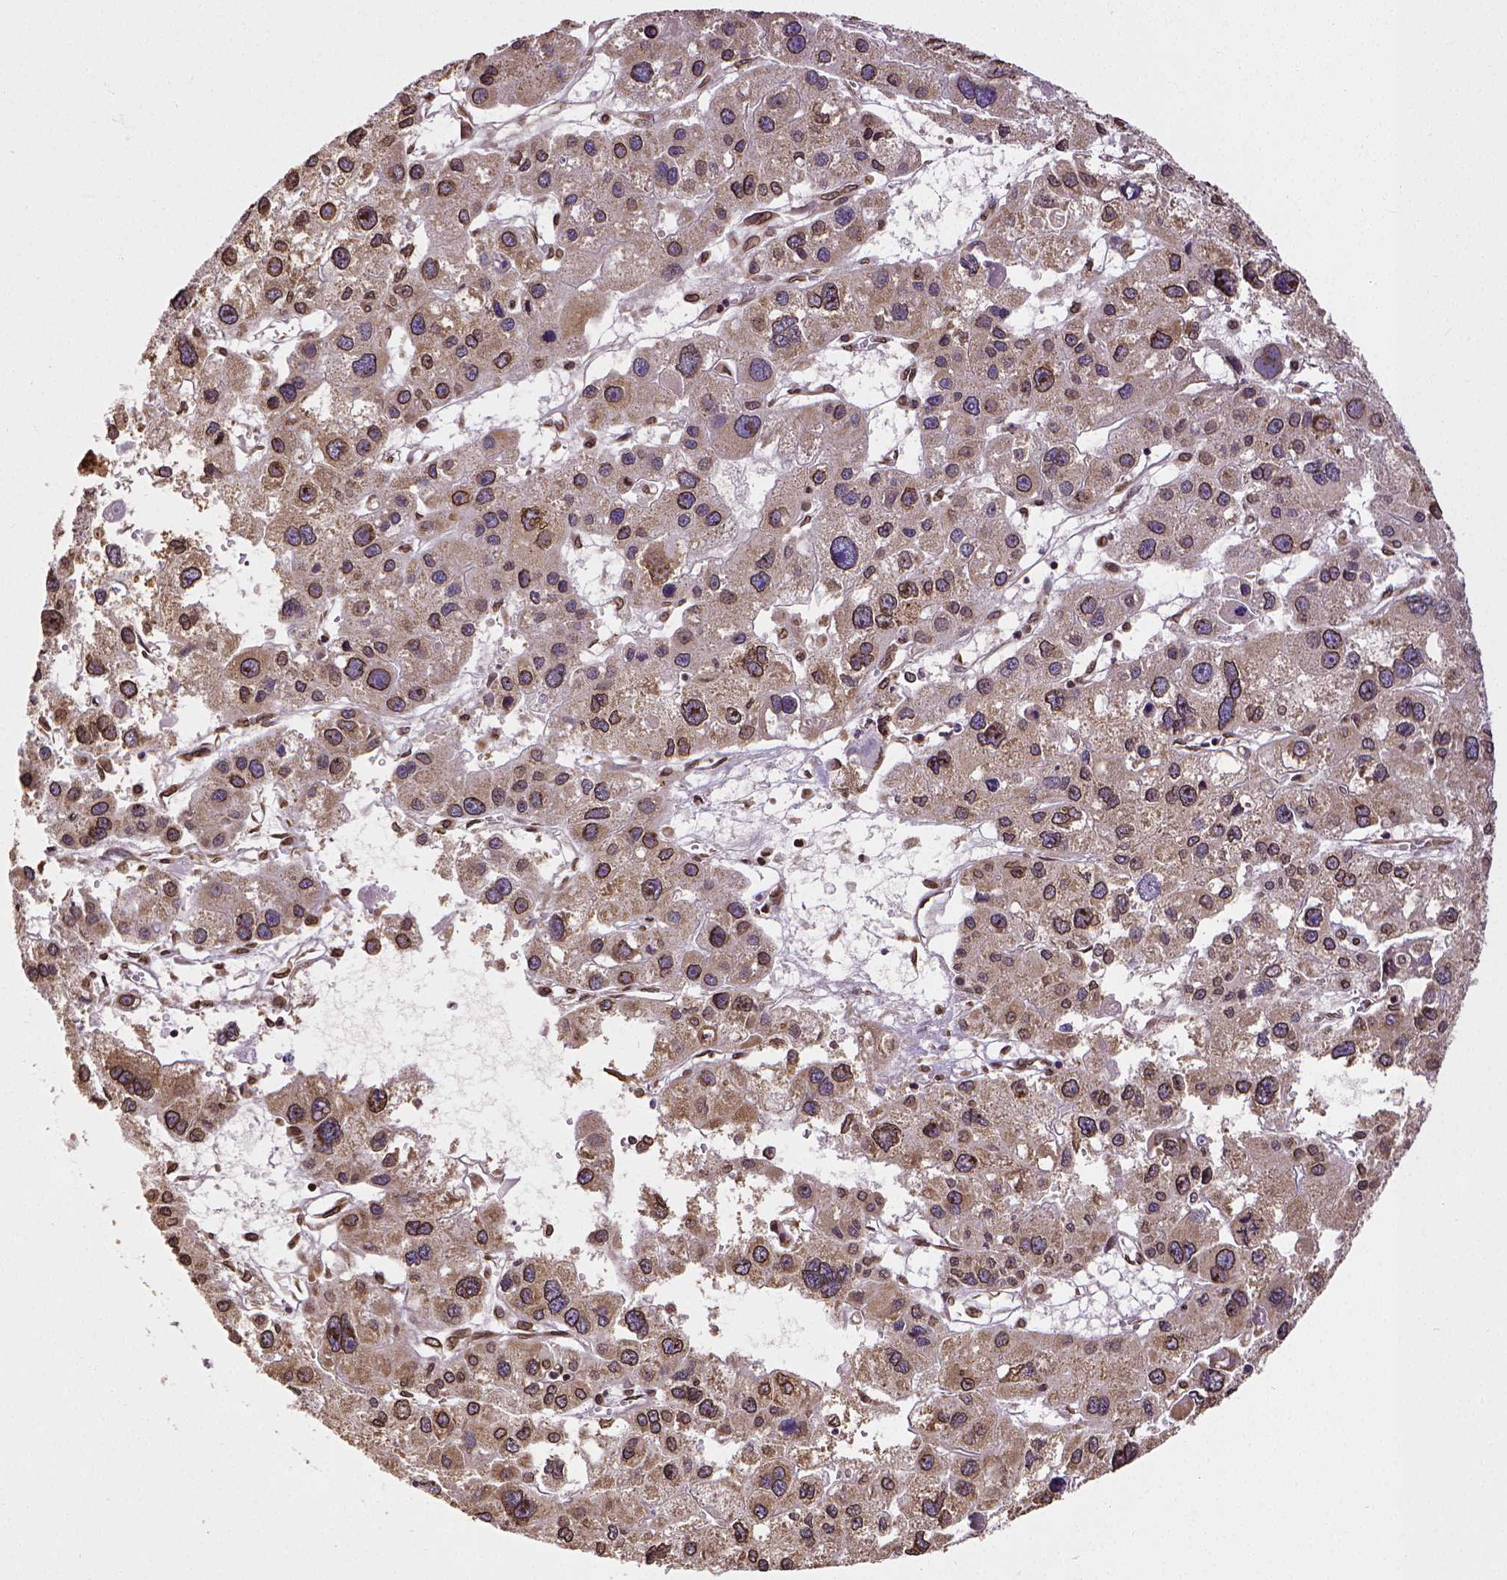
{"staining": {"intensity": "moderate", "quantity": ">75%", "location": "cytoplasmic/membranous,nuclear"}, "tissue": "liver cancer", "cell_type": "Tumor cells", "image_type": "cancer", "snomed": [{"axis": "morphology", "description": "Carcinoma, Hepatocellular, NOS"}, {"axis": "topography", "description": "Liver"}], "caption": "Brown immunohistochemical staining in human liver cancer exhibits moderate cytoplasmic/membranous and nuclear staining in approximately >75% of tumor cells. The staining was performed using DAB, with brown indicating positive protein expression. Nuclei are stained blue with hematoxylin.", "gene": "MTDH", "patient": {"sex": "male", "age": 73}}